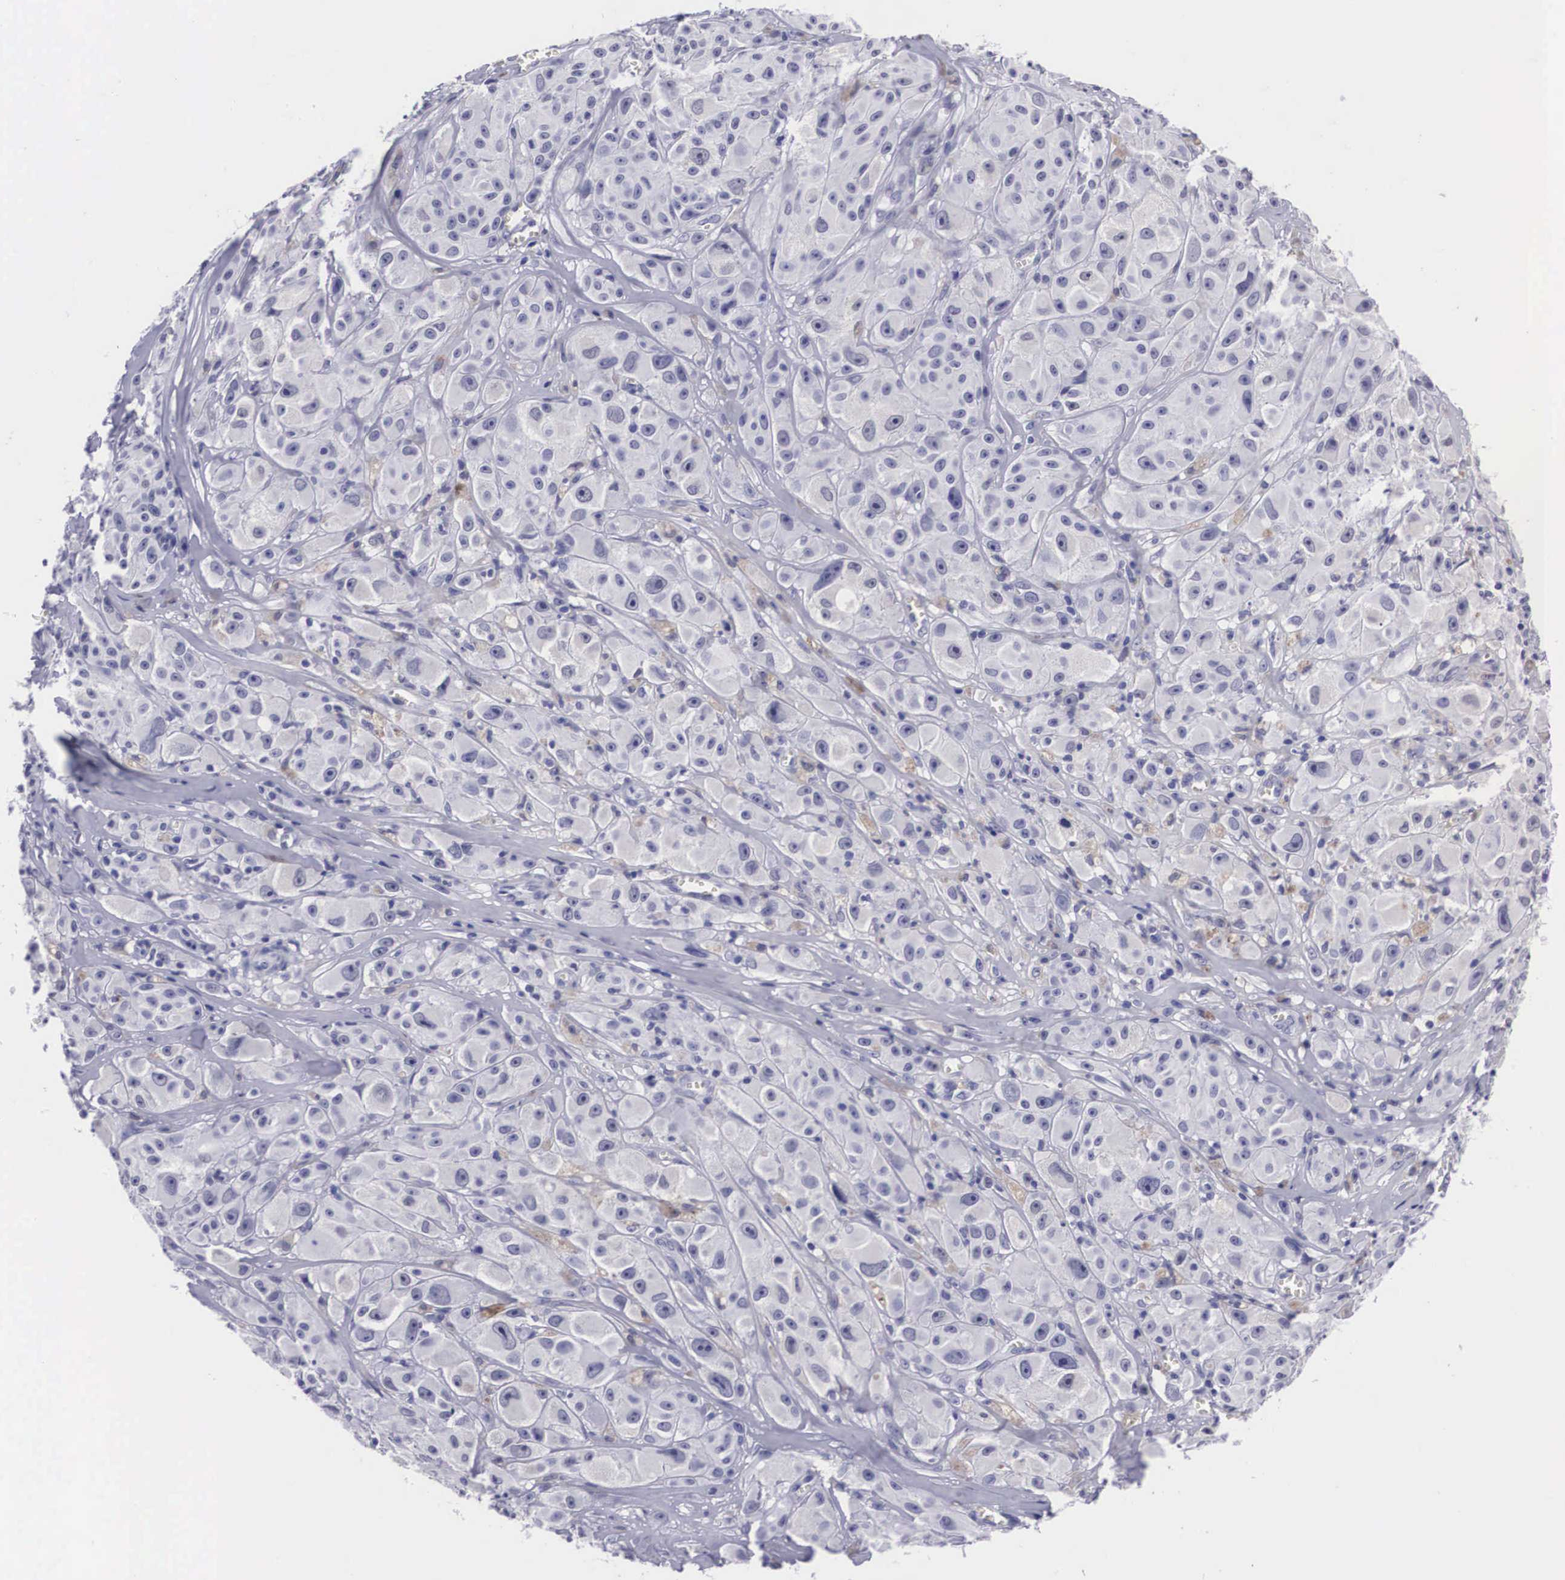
{"staining": {"intensity": "negative", "quantity": "none", "location": "none"}, "tissue": "melanoma", "cell_type": "Tumor cells", "image_type": "cancer", "snomed": [{"axis": "morphology", "description": "Malignant melanoma, NOS"}, {"axis": "topography", "description": "Skin"}], "caption": "Melanoma was stained to show a protein in brown. There is no significant expression in tumor cells.", "gene": "C22orf31", "patient": {"sex": "male", "age": 56}}